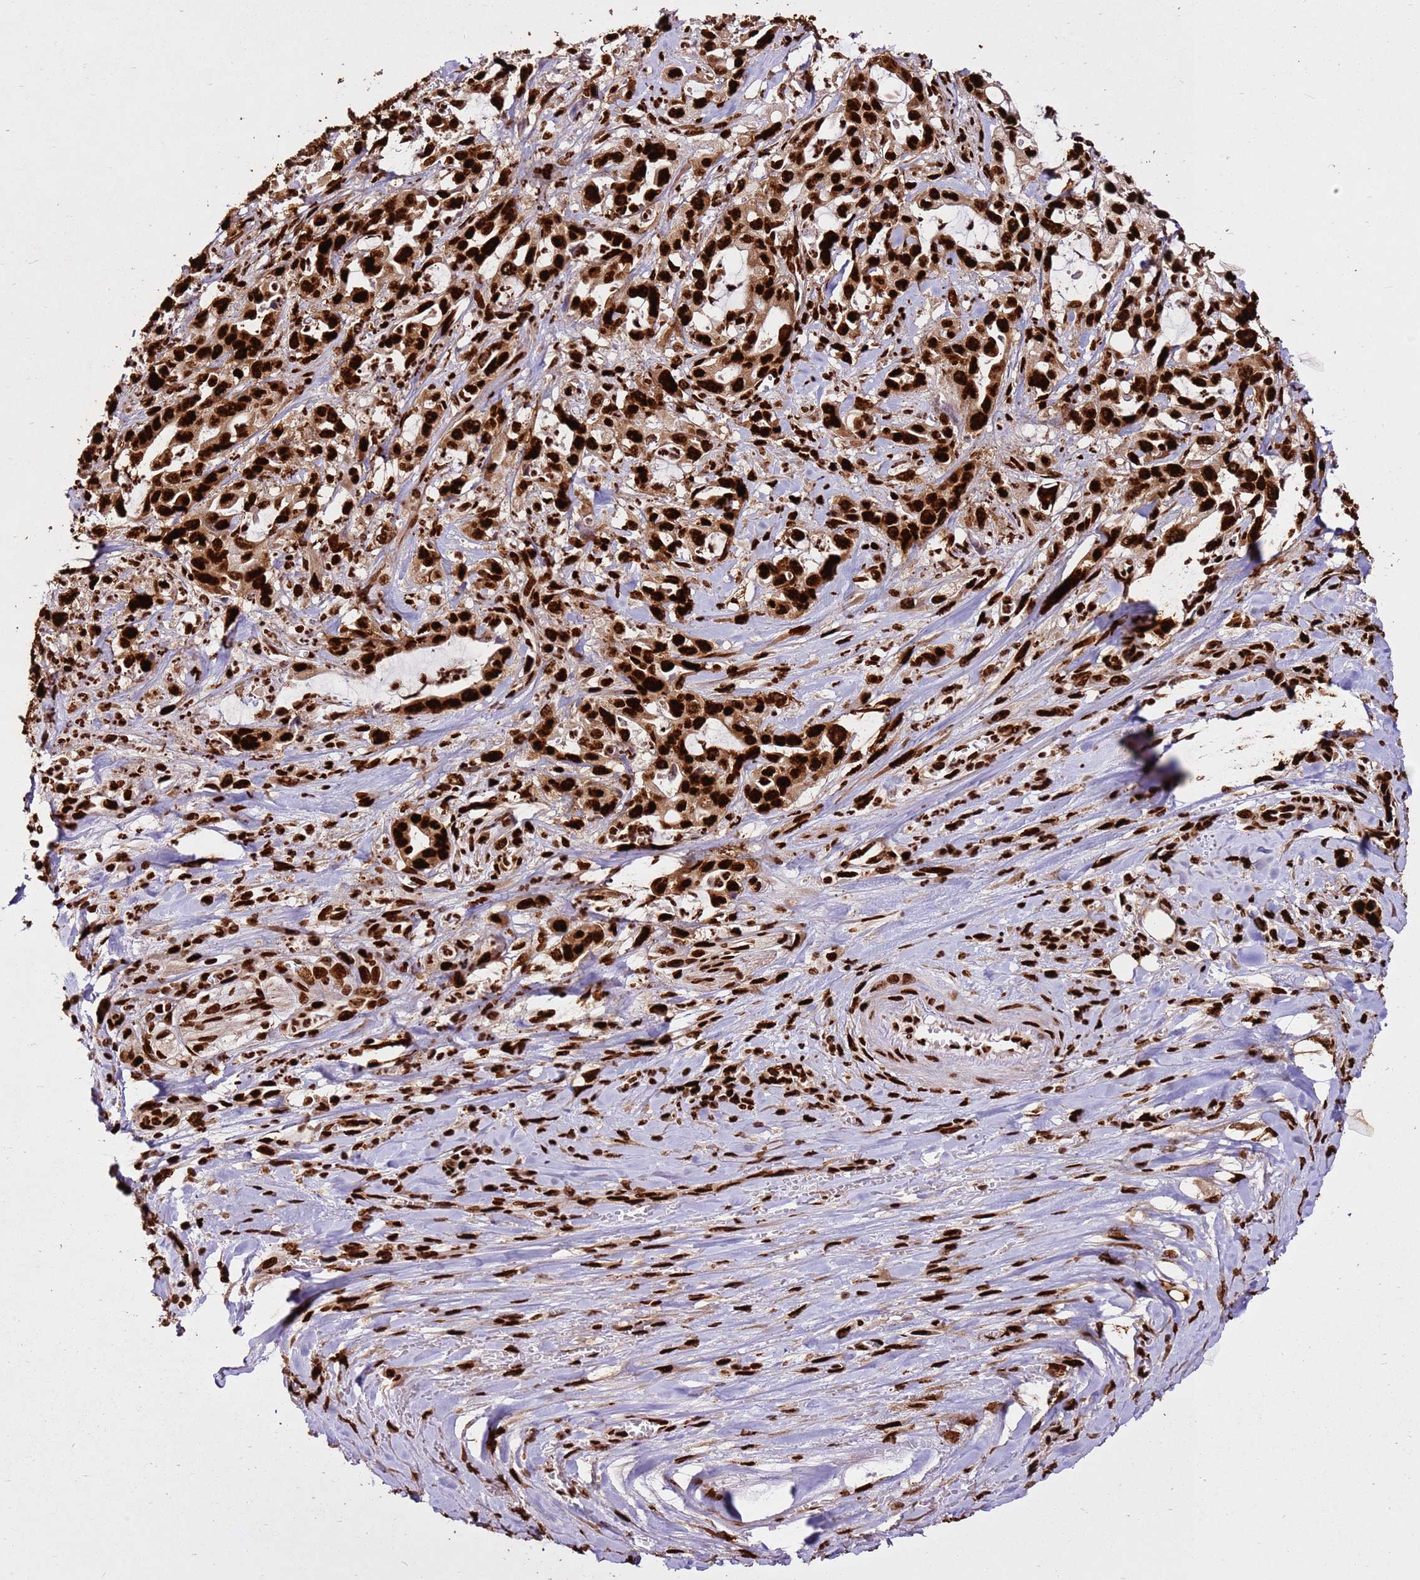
{"staining": {"intensity": "strong", "quantity": ">75%", "location": "nuclear"}, "tissue": "pancreatic cancer", "cell_type": "Tumor cells", "image_type": "cancer", "snomed": [{"axis": "morphology", "description": "Adenocarcinoma, NOS"}, {"axis": "topography", "description": "Pancreas"}], "caption": "Pancreatic cancer (adenocarcinoma) stained for a protein (brown) exhibits strong nuclear positive staining in about >75% of tumor cells.", "gene": "HNRNPAB", "patient": {"sex": "female", "age": 61}}